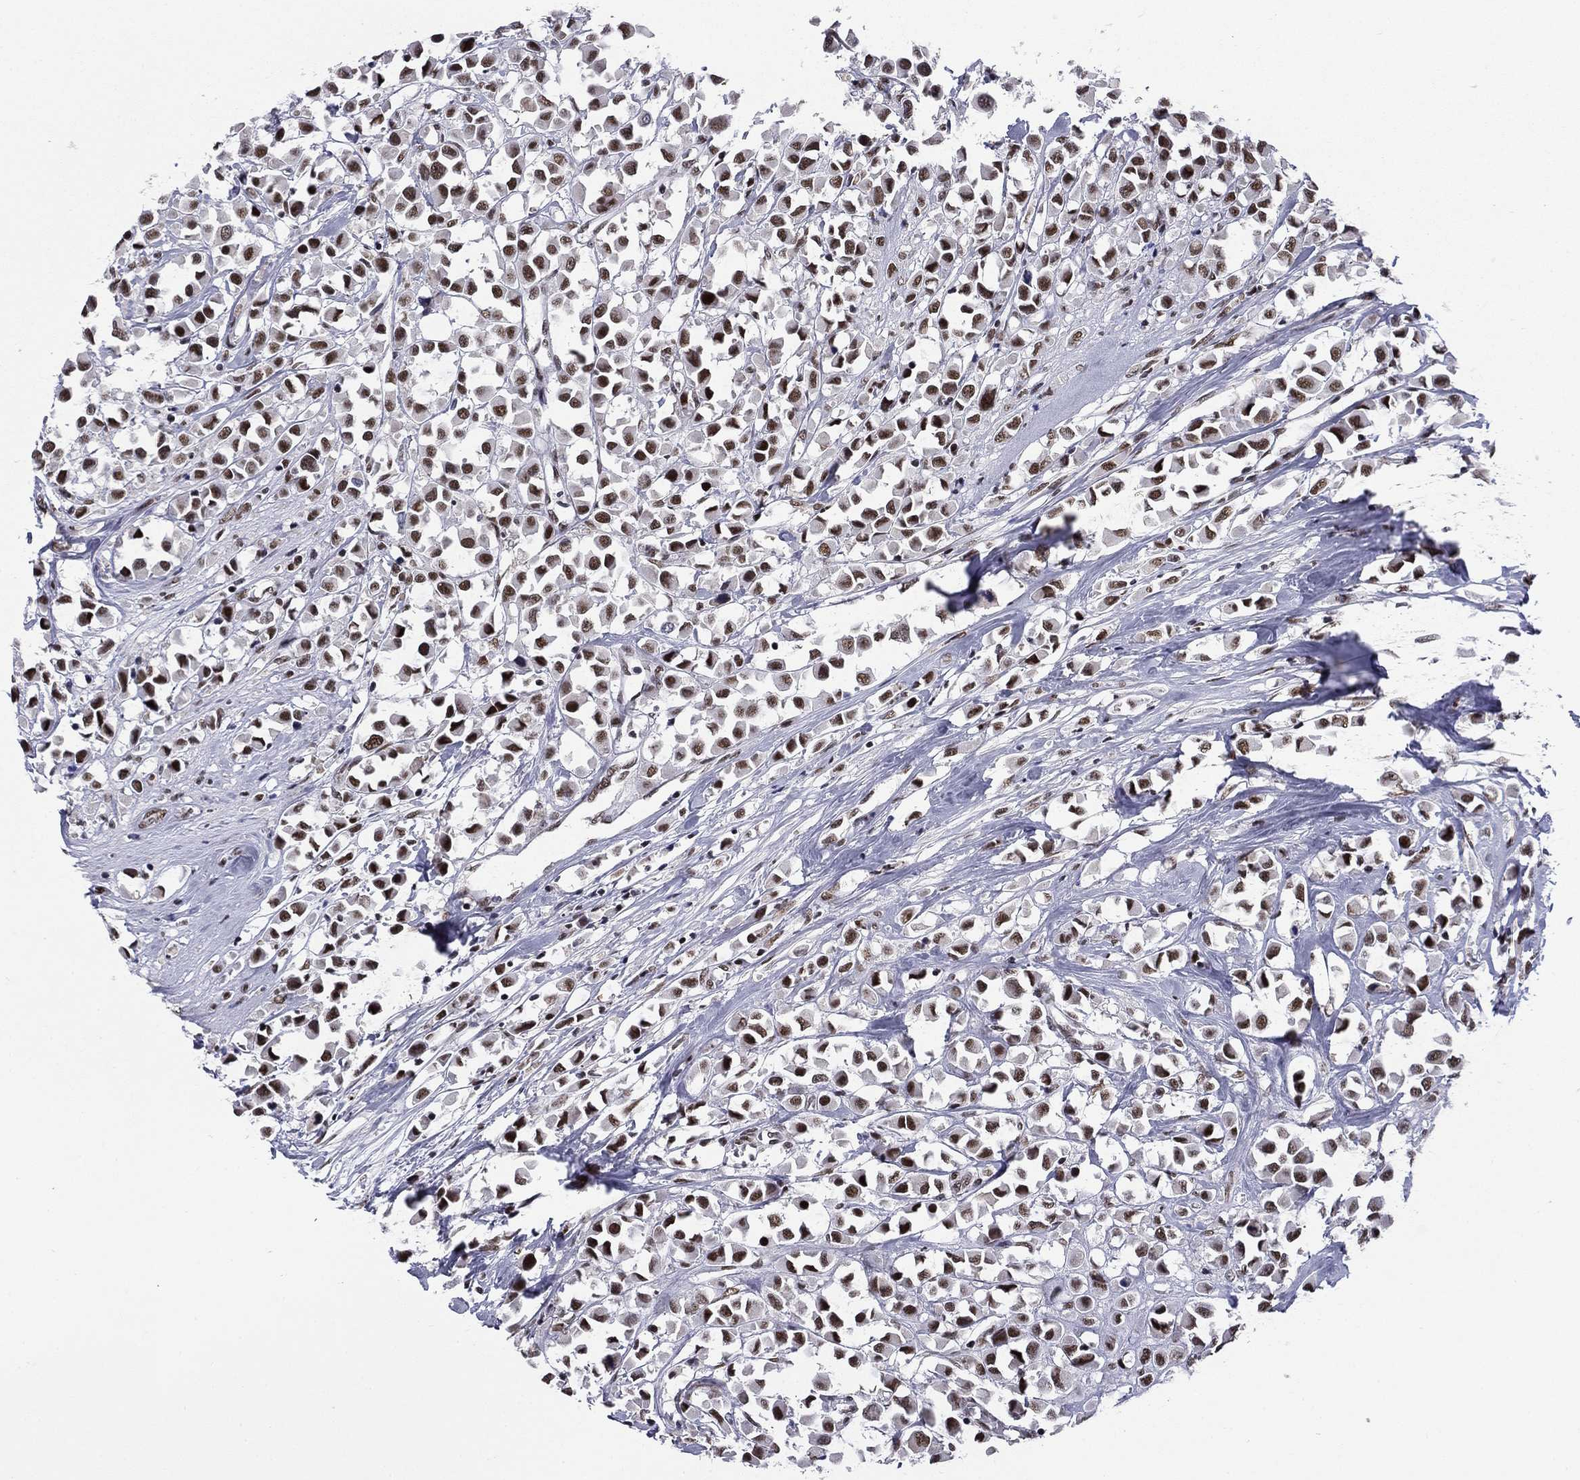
{"staining": {"intensity": "strong", "quantity": "25%-75%", "location": "nuclear"}, "tissue": "breast cancer", "cell_type": "Tumor cells", "image_type": "cancer", "snomed": [{"axis": "morphology", "description": "Duct carcinoma"}, {"axis": "topography", "description": "Breast"}], "caption": "Immunohistochemical staining of human breast intraductal carcinoma reveals strong nuclear protein expression in approximately 25%-75% of tumor cells.", "gene": "ETV5", "patient": {"sex": "female", "age": 61}}